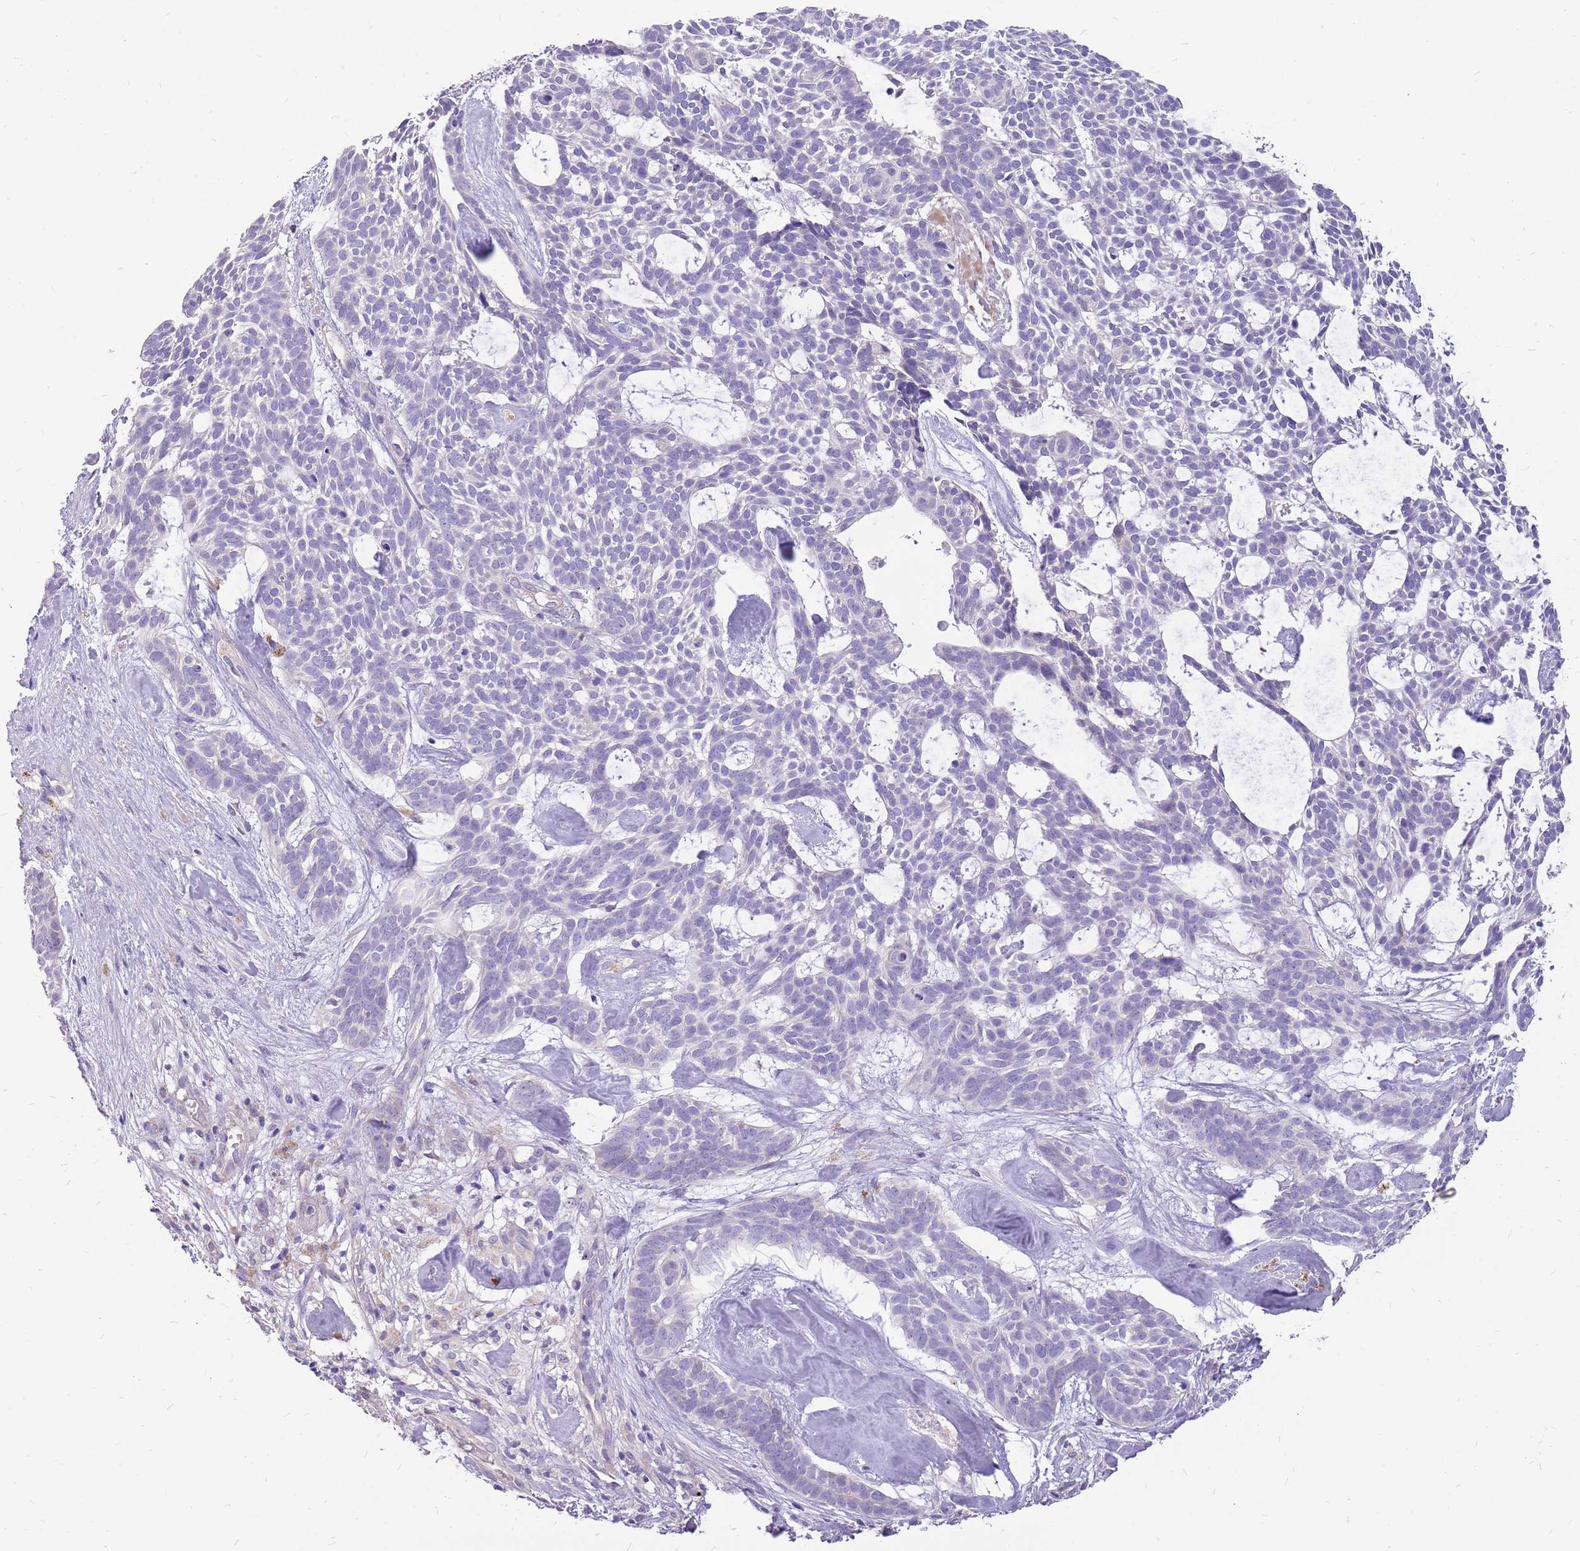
{"staining": {"intensity": "negative", "quantity": "none", "location": "none"}, "tissue": "skin cancer", "cell_type": "Tumor cells", "image_type": "cancer", "snomed": [{"axis": "morphology", "description": "Basal cell carcinoma"}, {"axis": "topography", "description": "Skin"}], "caption": "An immunohistochemistry (IHC) histopathology image of basal cell carcinoma (skin) is shown. There is no staining in tumor cells of basal cell carcinoma (skin). Nuclei are stained in blue.", "gene": "NTN4", "patient": {"sex": "male", "age": 61}}